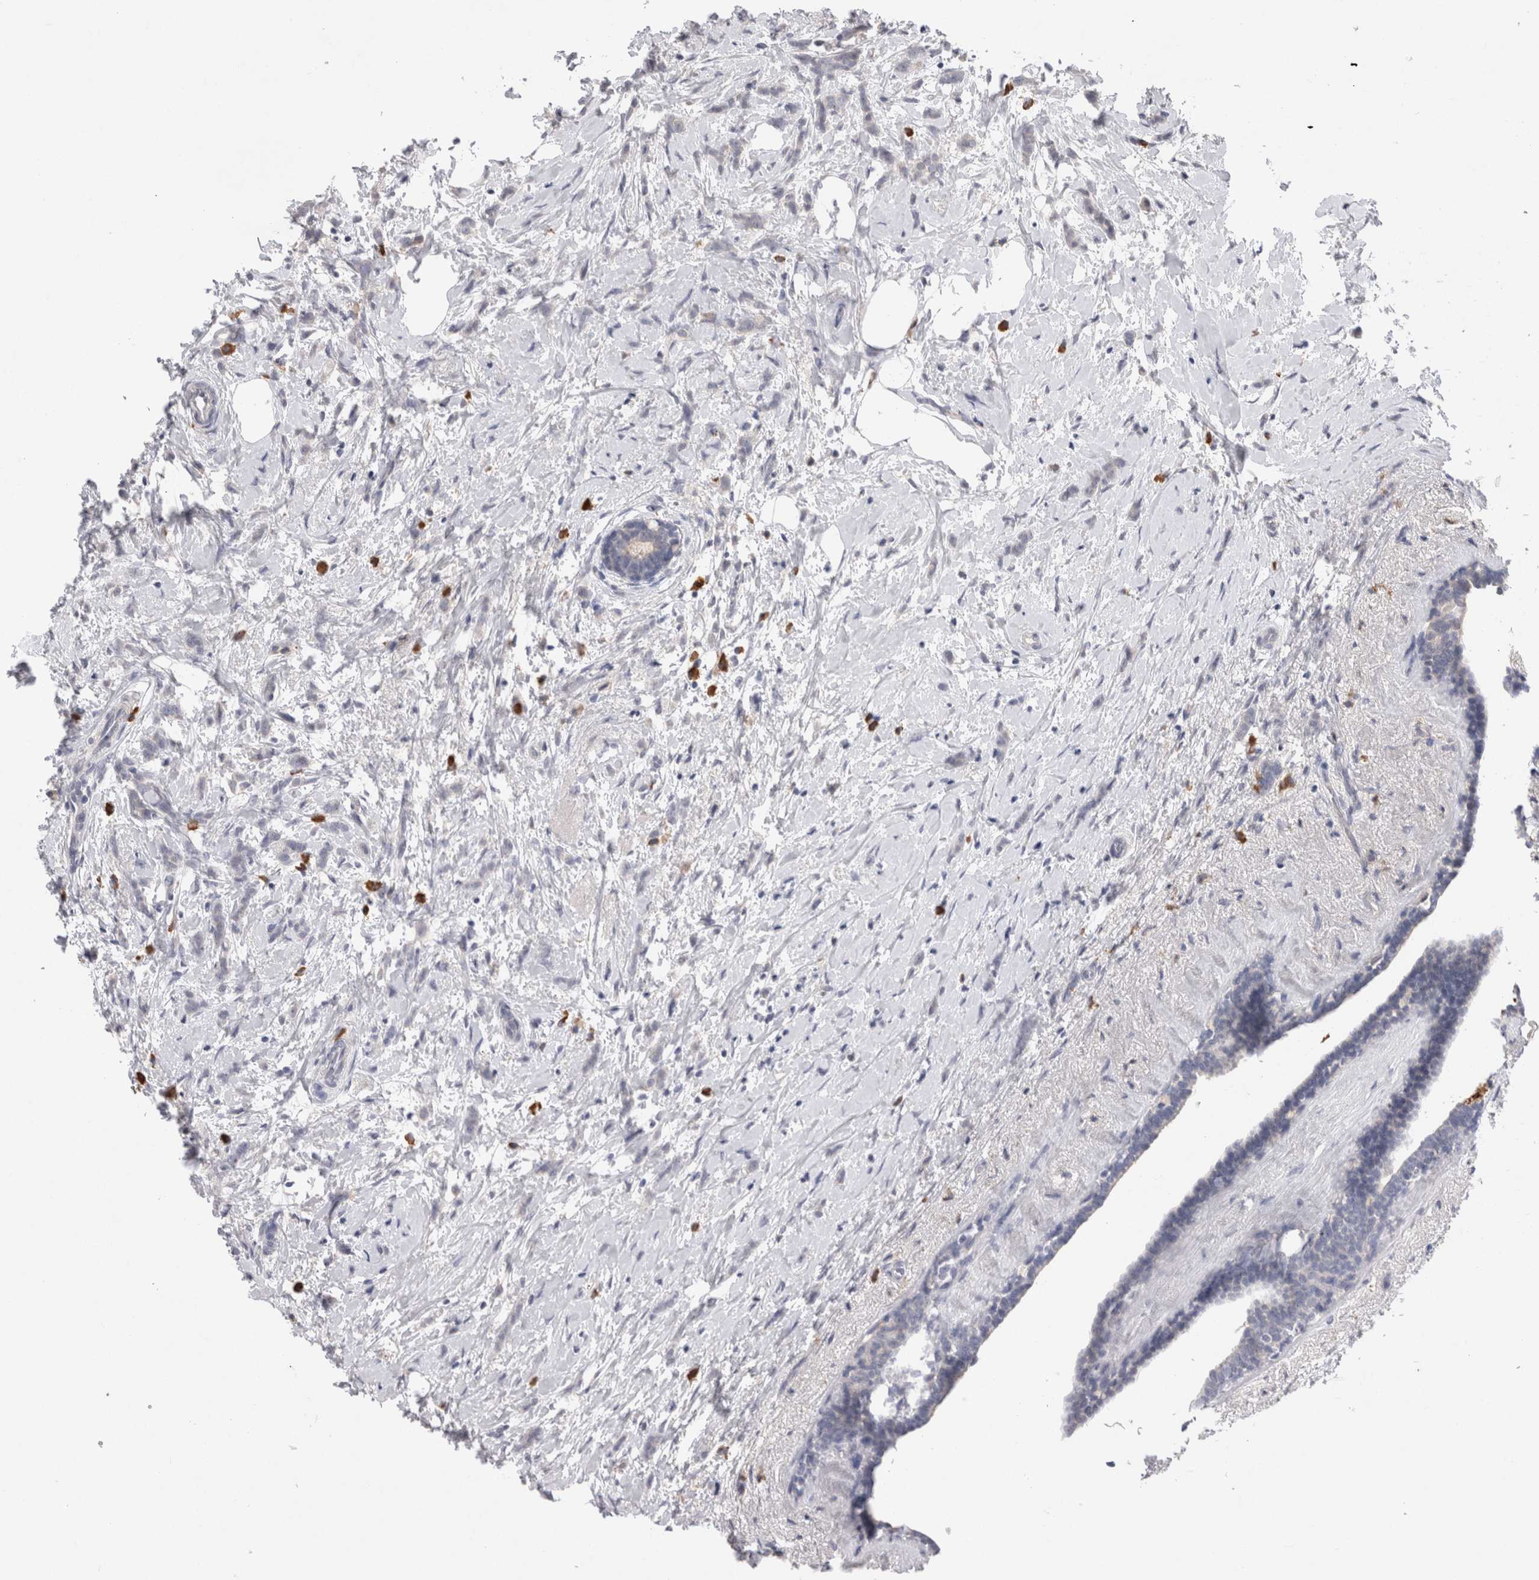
{"staining": {"intensity": "negative", "quantity": "none", "location": "none"}, "tissue": "breast cancer", "cell_type": "Tumor cells", "image_type": "cancer", "snomed": [{"axis": "morphology", "description": "Lobular carcinoma, in situ"}, {"axis": "morphology", "description": "Lobular carcinoma"}, {"axis": "topography", "description": "Breast"}], "caption": "Image shows no significant protein staining in tumor cells of breast lobular carcinoma.", "gene": "VSIG4", "patient": {"sex": "female", "age": 41}}